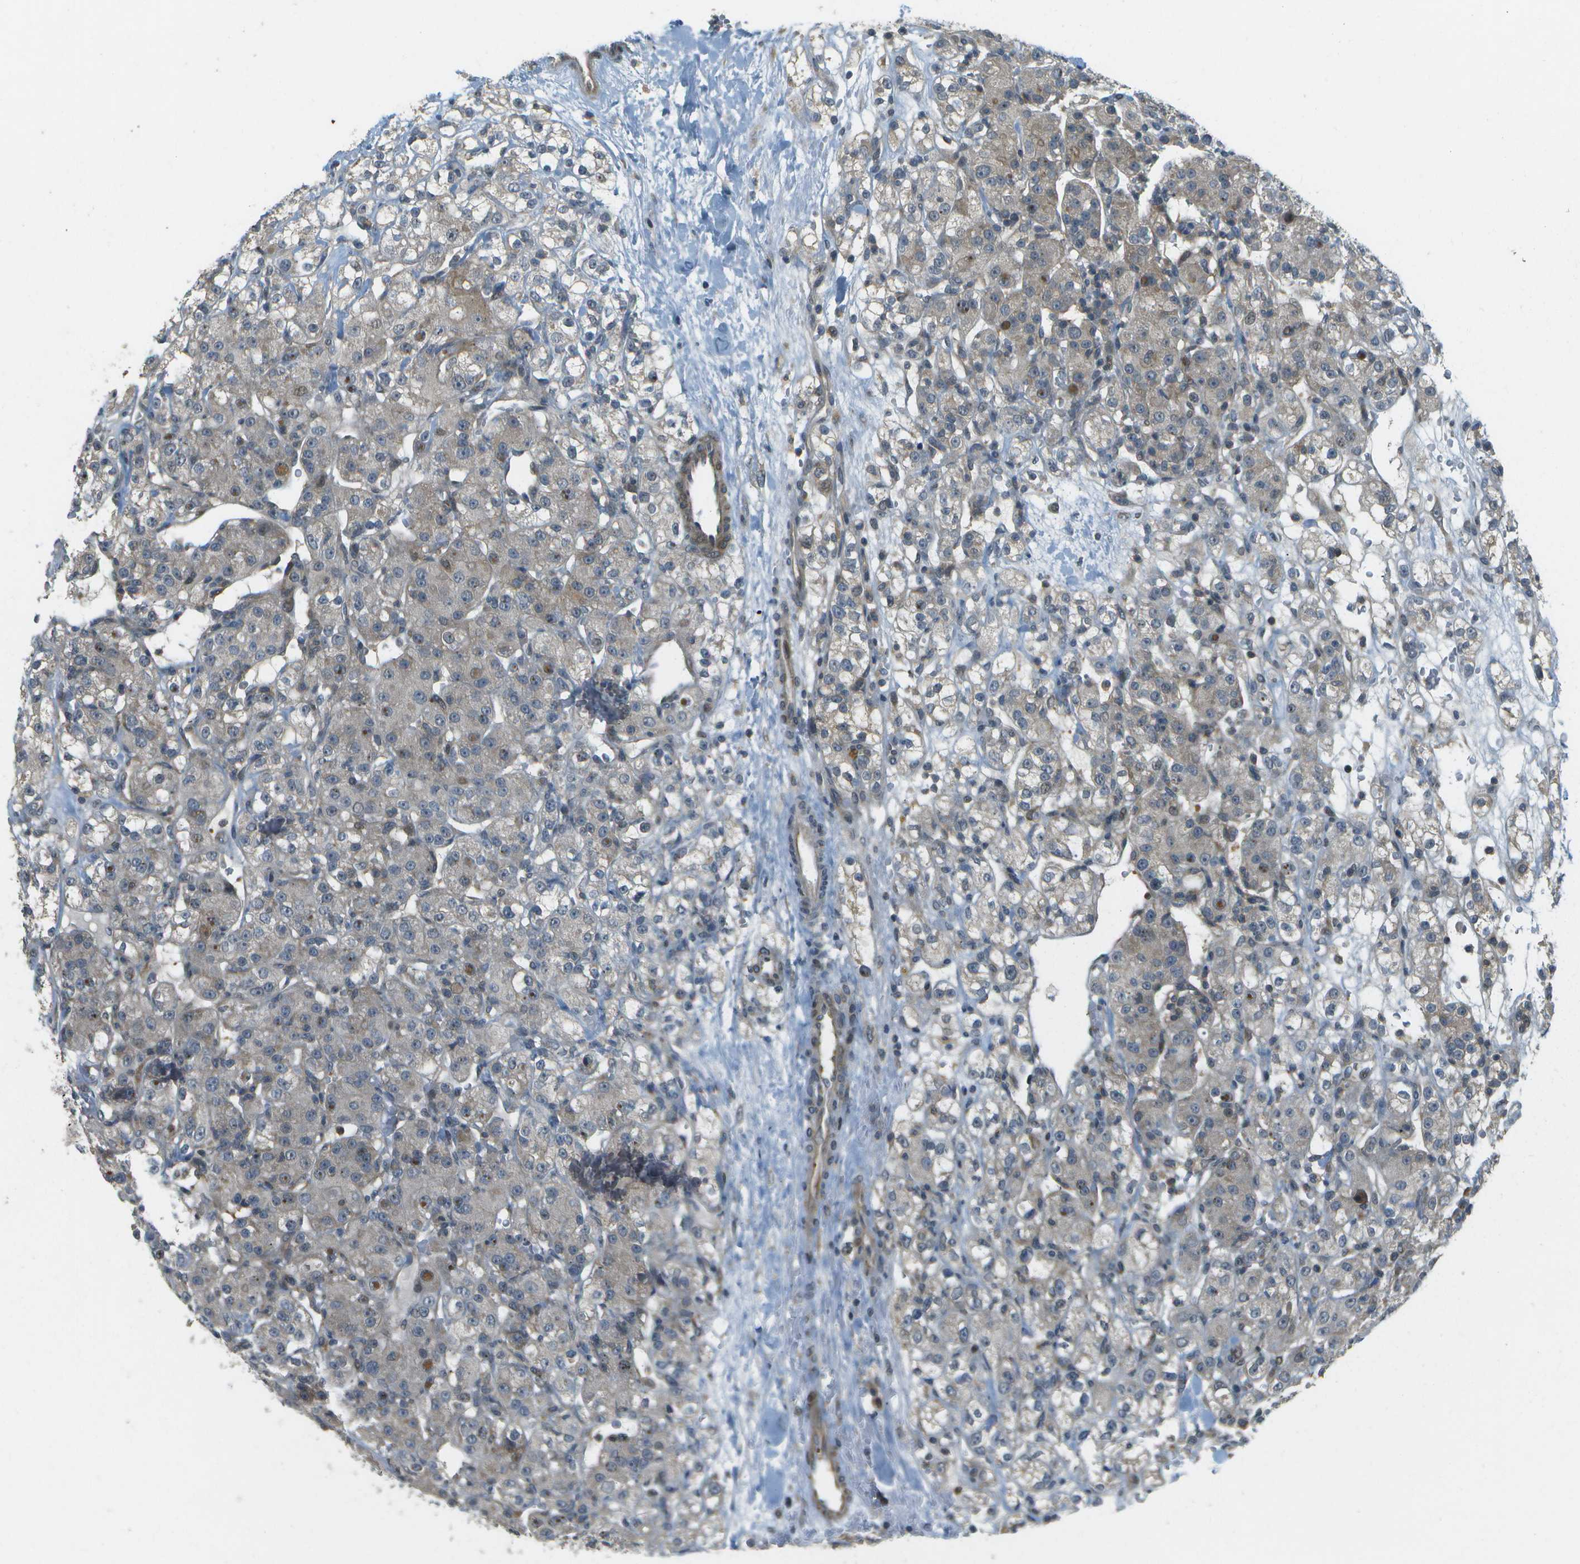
{"staining": {"intensity": "weak", "quantity": ">75%", "location": "cytoplasmic/membranous"}, "tissue": "renal cancer", "cell_type": "Tumor cells", "image_type": "cancer", "snomed": [{"axis": "morphology", "description": "Normal tissue, NOS"}, {"axis": "morphology", "description": "Adenocarcinoma, NOS"}, {"axis": "topography", "description": "Kidney"}], "caption": "An immunohistochemistry (IHC) photomicrograph of tumor tissue is shown. Protein staining in brown highlights weak cytoplasmic/membranous positivity in renal cancer (adenocarcinoma) within tumor cells.", "gene": "WNK2", "patient": {"sex": "male", "age": 61}}